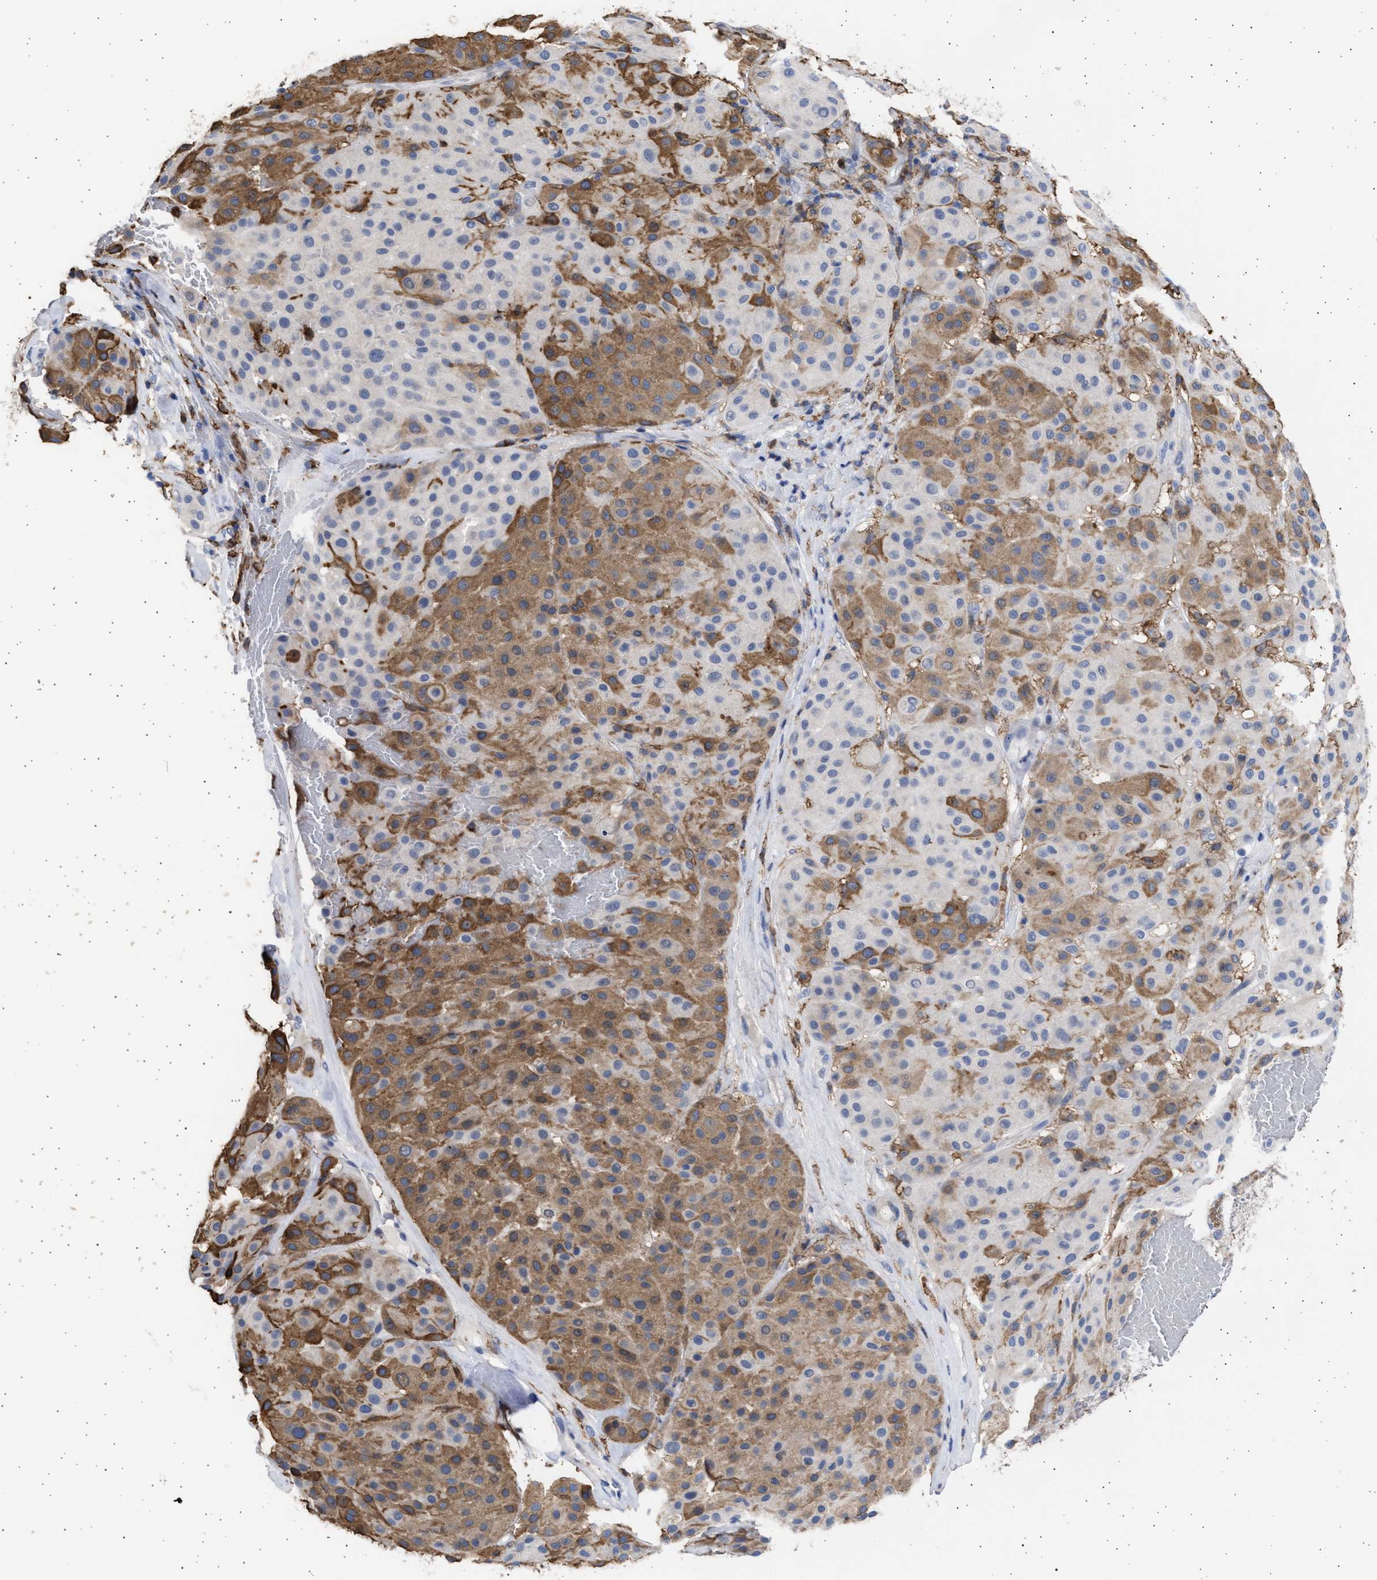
{"staining": {"intensity": "moderate", "quantity": "25%-75%", "location": "cytoplasmic/membranous"}, "tissue": "melanoma", "cell_type": "Tumor cells", "image_type": "cancer", "snomed": [{"axis": "morphology", "description": "Normal tissue, NOS"}, {"axis": "morphology", "description": "Malignant melanoma, Metastatic site"}, {"axis": "topography", "description": "Skin"}], "caption": "Protein staining of malignant melanoma (metastatic site) tissue displays moderate cytoplasmic/membranous positivity in about 25%-75% of tumor cells.", "gene": "FCER1A", "patient": {"sex": "male", "age": 41}}